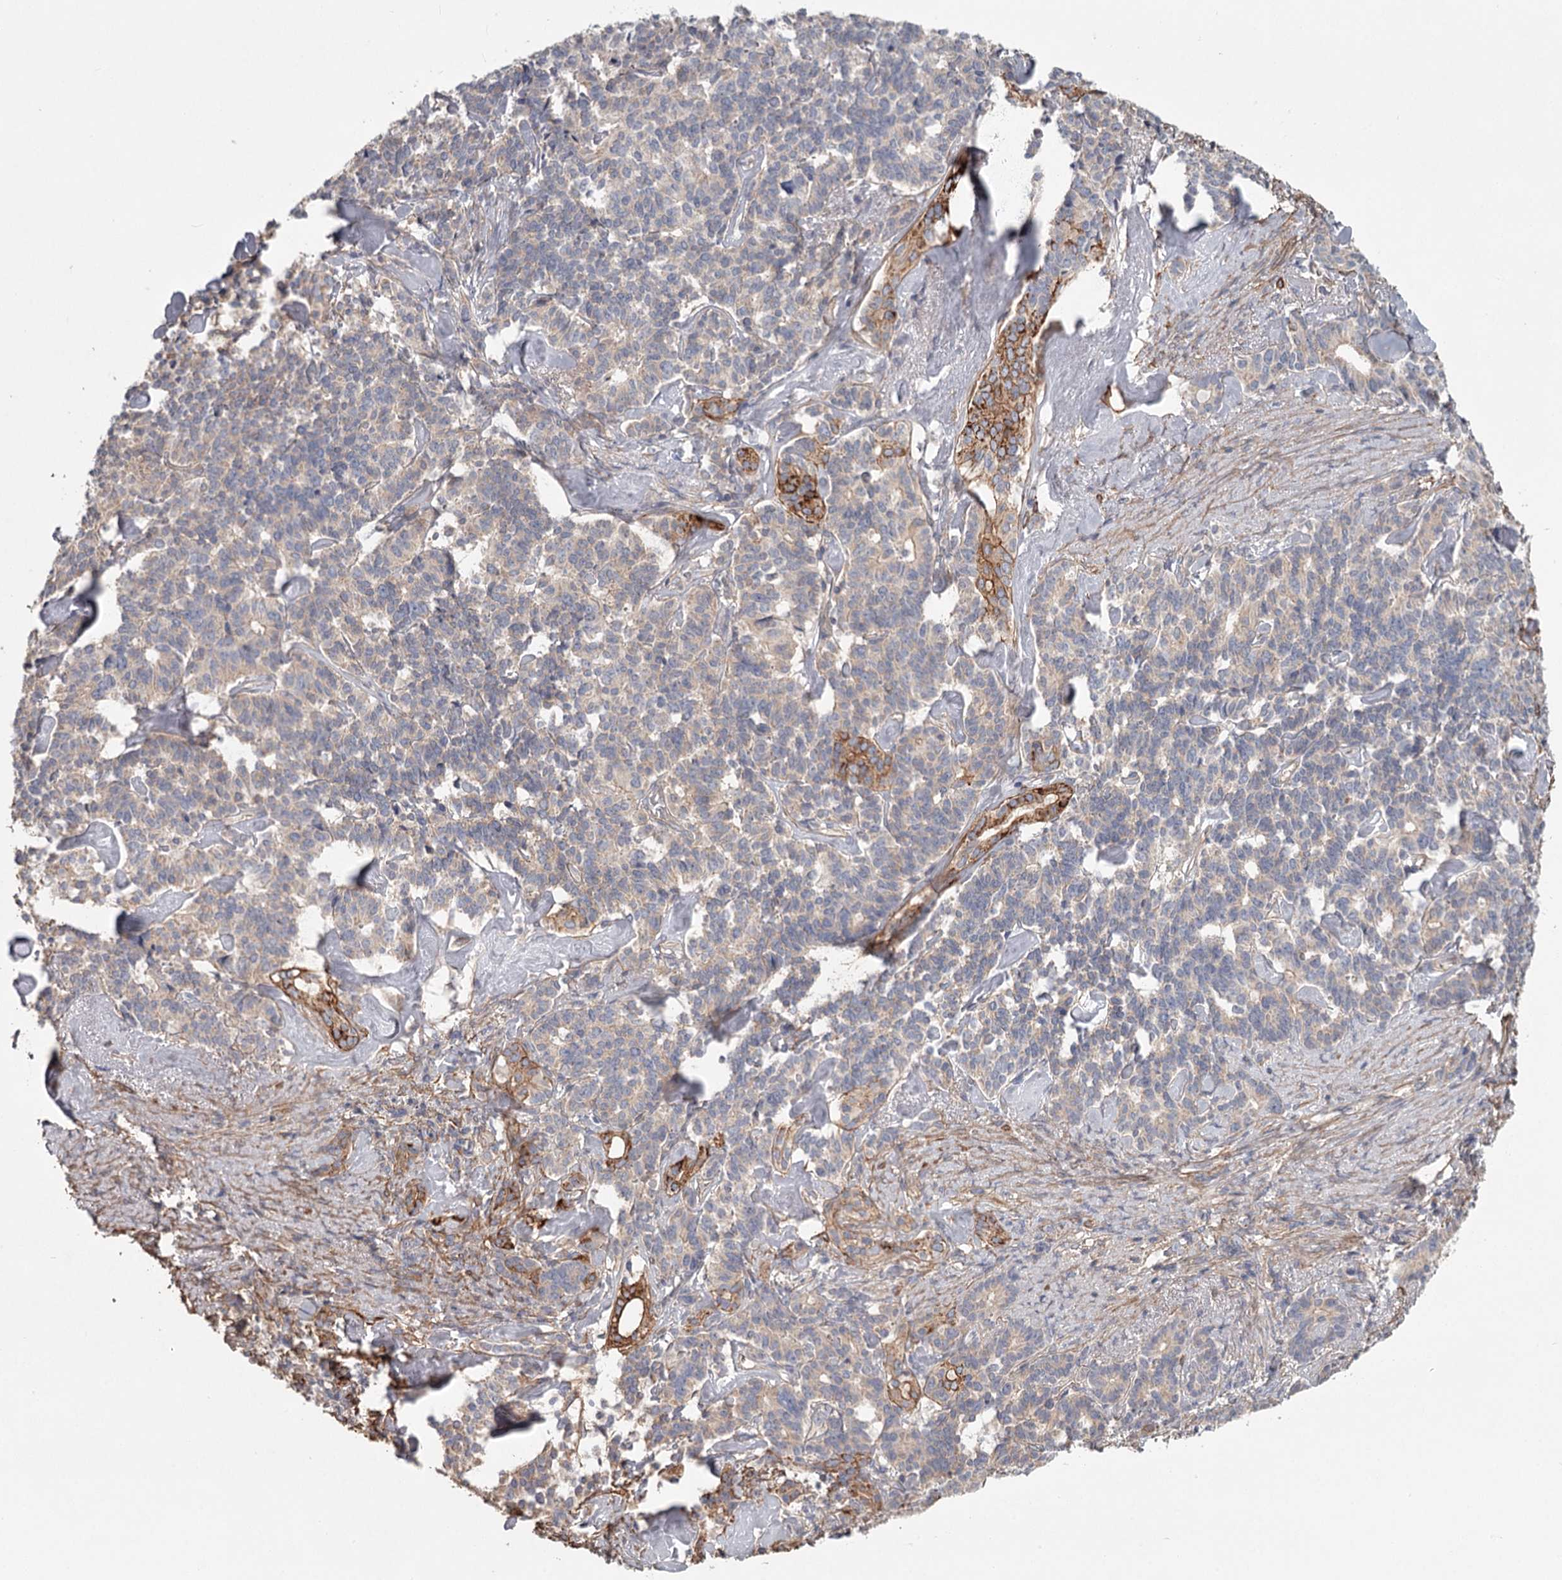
{"staining": {"intensity": "weak", "quantity": "<25%", "location": "cytoplasmic/membranous"}, "tissue": "pancreatic cancer", "cell_type": "Tumor cells", "image_type": "cancer", "snomed": [{"axis": "morphology", "description": "Adenocarcinoma, NOS"}, {"axis": "topography", "description": "Pancreas"}], "caption": "Adenocarcinoma (pancreatic) was stained to show a protein in brown. There is no significant positivity in tumor cells.", "gene": "DHRS9", "patient": {"sex": "female", "age": 74}}